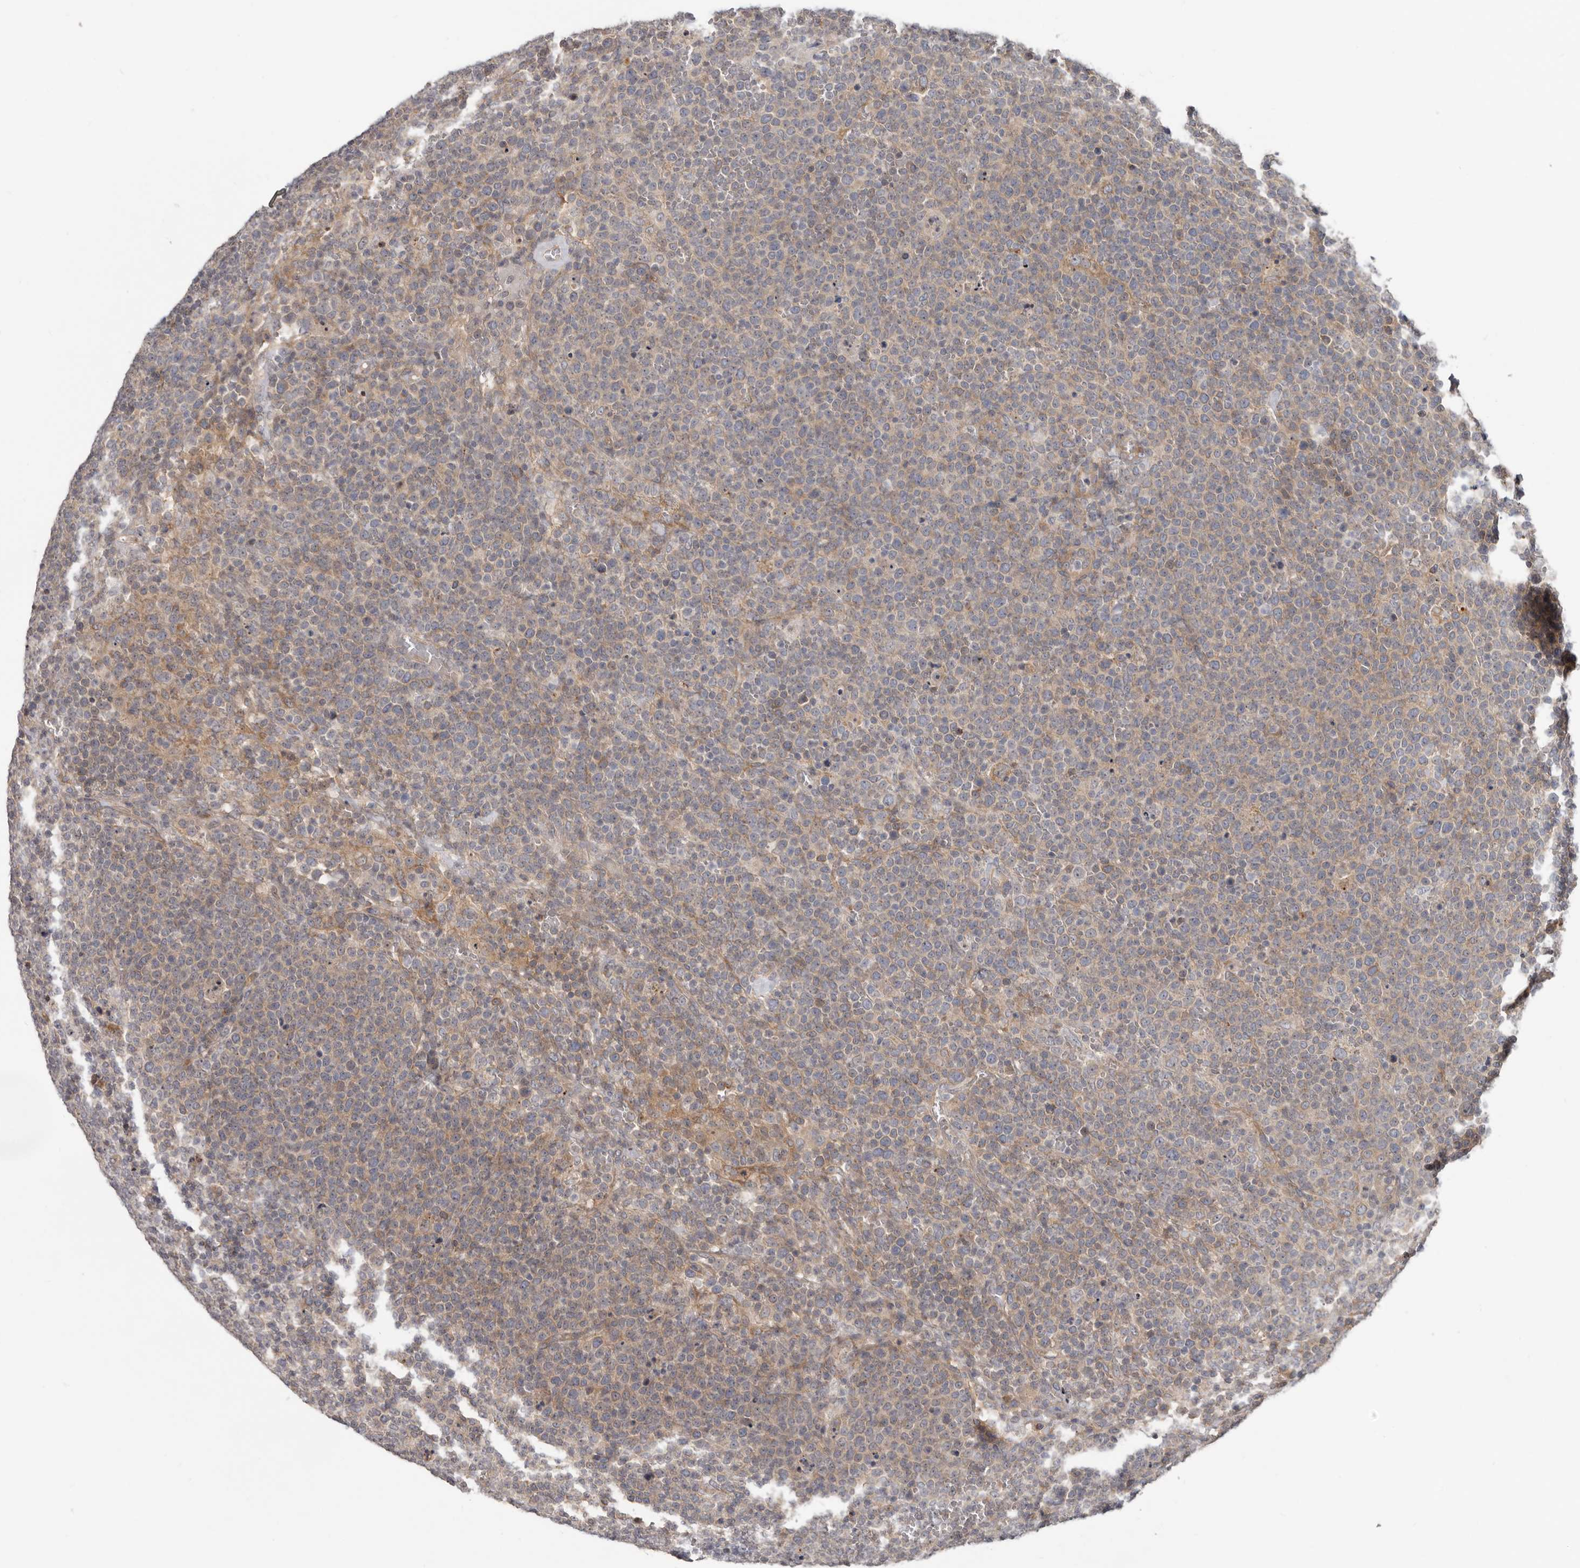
{"staining": {"intensity": "negative", "quantity": "none", "location": "none"}, "tissue": "lymphoma", "cell_type": "Tumor cells", "image_type": "cancer", "snomed": [{"axis": "morphology", "description": "Malignant lymphoma, non-Hodgkin's type, High grade"}, {"axis": "topography", "description": "Lymph node"}], "caption": "There is no significant expression in tumor cells of lymphoma.", "gene": "BAD", "patient": {"sex": "male", "age": 61}}